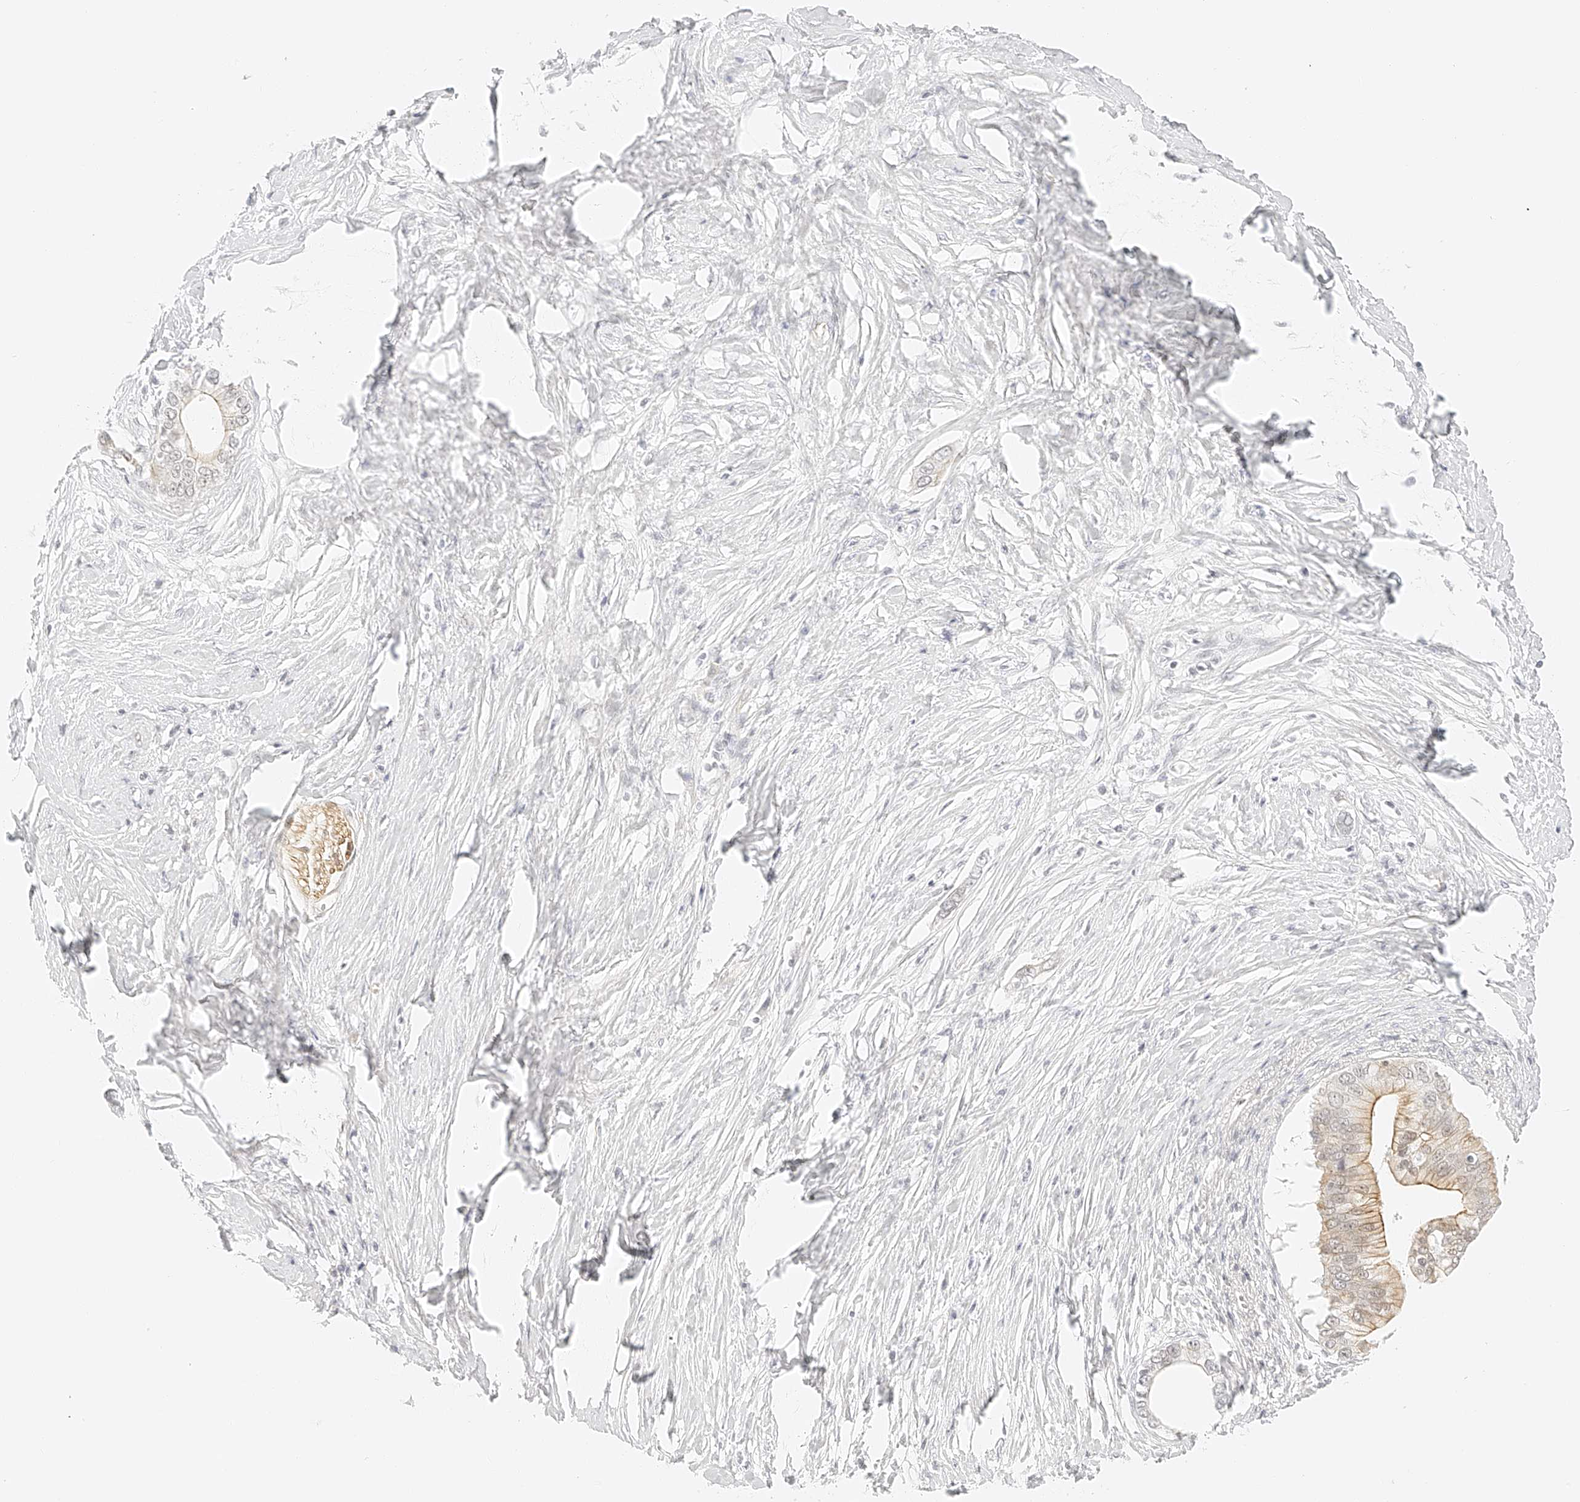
{"staining": {"intensity": "moderate", "quantity": "<25%", "location": "cytoplasmic/membranous"}, "tissue": "pancreatic cancer", "cell_type": "Tumor cells", "image_type": "cancer", "snomed": [{"axis": "morphology", "description": "Normal tissue, NOS"}, {"axis": "morphology", "description": "Adenocarcinoma, NOS"}, {"axis": "topography", "description": "Pancreas"}, {"axis": "topography", "description": "Peripheral nerve tissue"}], "caption": "A high-resolution micrograph shows immunohistochemistry (IHC) staining of pancreatic cancer (adenocarcinoma), which displays moderate cytoplasmic/membranous positivity in about <25% of tumor cells. The staining was performed using DAB, with brown indicating positive protein expression. Nuclei are stained blue with hematoxylin.", "gene": "ZFP69", "patient": {"sex": "male", "age": 59}}